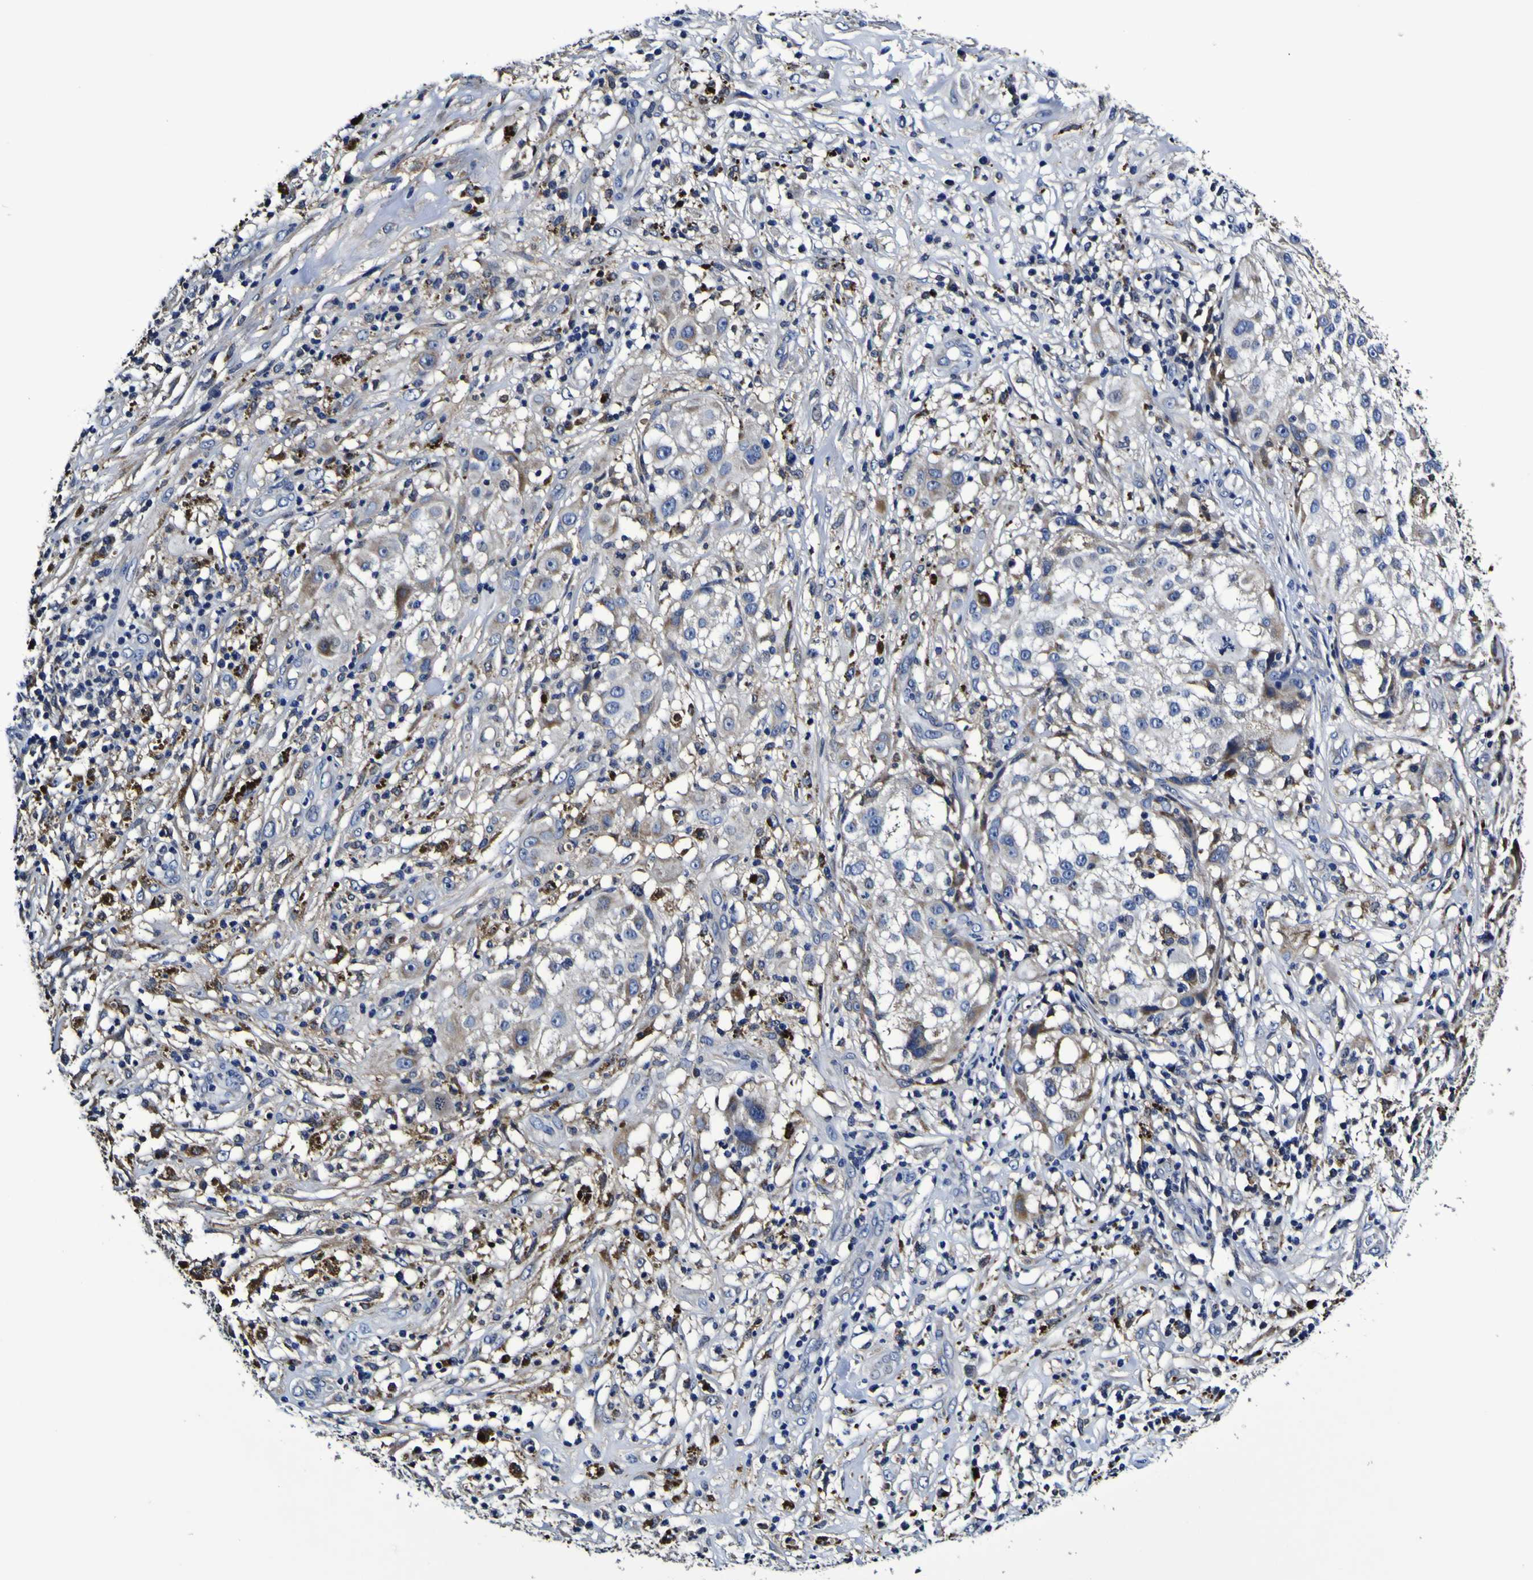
{"staining": {"intensity": "weak", "quantity": "<25%", "location": "cytoplasmic/membranous"}, "tissue": "melanoma", "cell_type": "Tumor cells", "image_type": "cancer", "snomed": [{"axis": "morphology", "description": "Necrosis, NOS"}, {"axis": "morphology", "description": "Malignant melanoma, NOS"}, {"axis": "topography", "description": "Skin"}], "caption": "A histopathology image of melanoma stained for a protein demonstrates no brown staining in tumor cells.", "gene": "GPX1", "patient": {"sex": "female", "age": 87}}